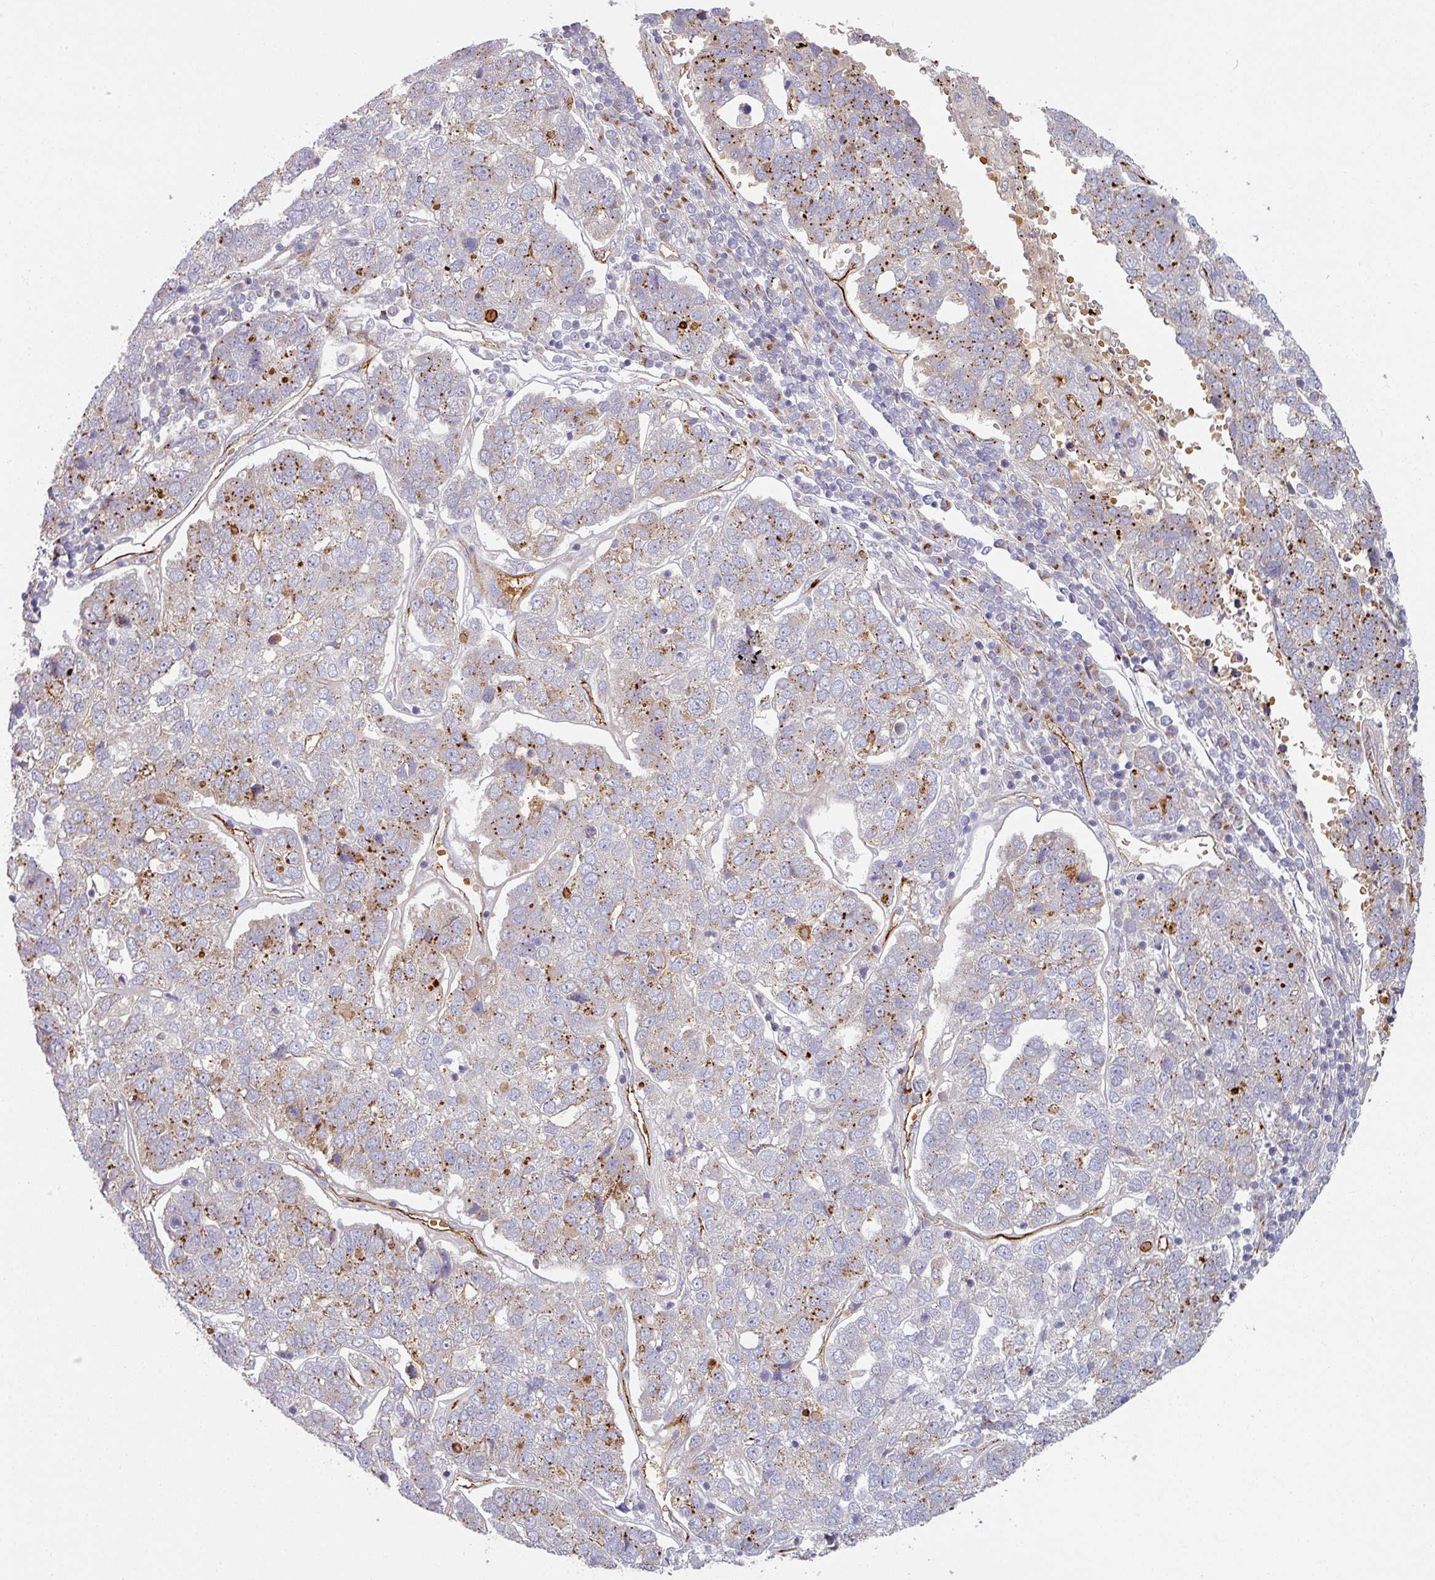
{"staining": {"intensity": "moderate", "quantity": "25%-75%", "location": "cytoplasmic/membranous"}, "tissue": "pancreatic cancer", "cell_type": "Tumor cells", "image_type": "cancer", "snomed": [{"axis": "morphology", "description": "Adenocarcinoma, NOS"}, {"axis": "topography", "description": "Pancreas"}], "caption": "A photomicrograph of adenocarcinoma (pancreatic) stained for a protein displays moderate cytoplasmic/membranous brown staining in tumor cells. Immunohistochemistry (ihc) stains the protein in brown and the nuclei are stained blue.", "gene": "PRODH2", "patient": {"sex": "female", "age": 61}}